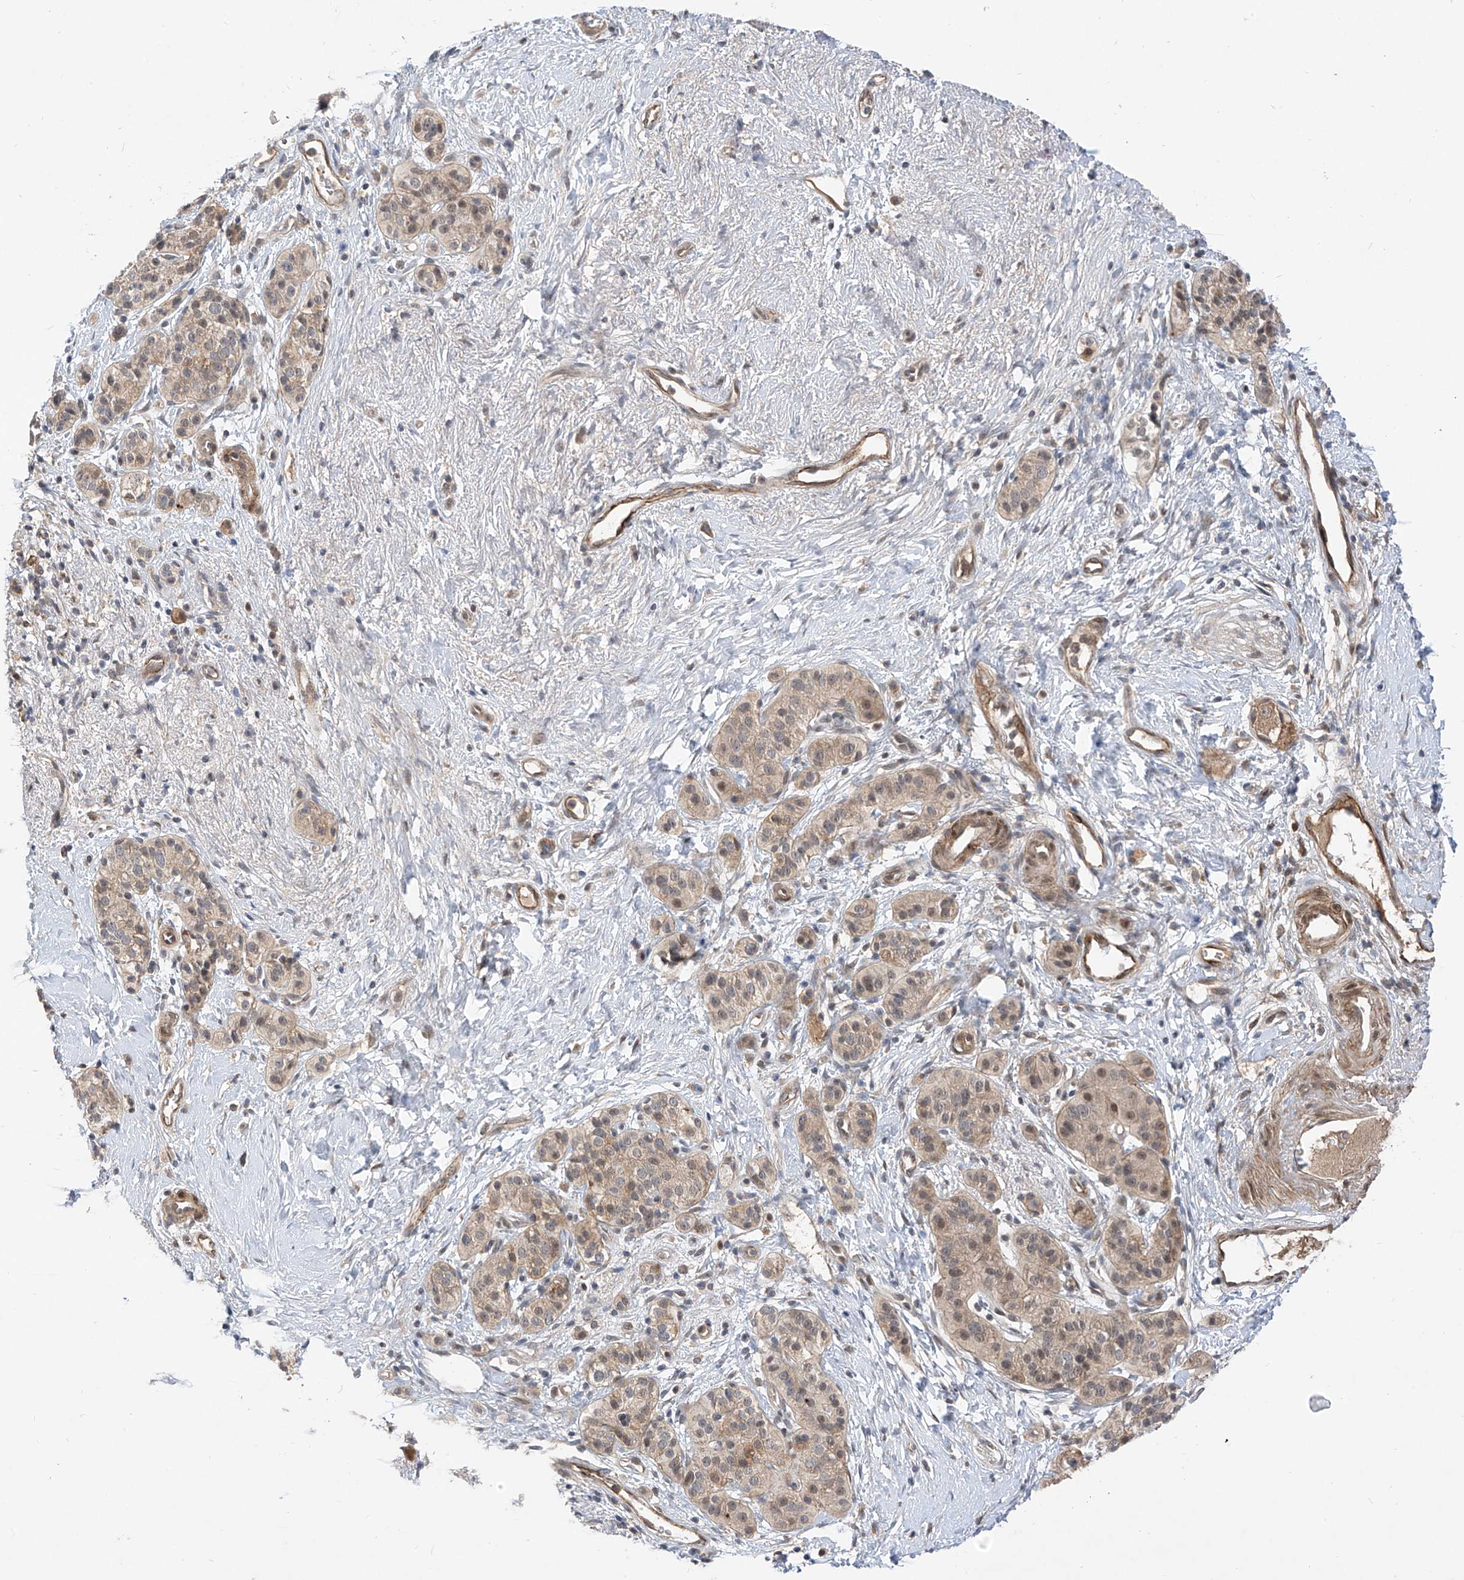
{"staining": {"intensity": "weak", "quantity": "25%-75%", "location": "cytoplasmic/membranous,nuclear"}, "tissue": "pancreatic cancer", "cell_type": "Tumor cells", "image_type": "cancer", "snomed": [{"axis": "morphology", "description": "Adenocarcinoma, NOS"}, {"axis": "topography", "description": "Pancreas"}], "caption": "Immunohistochemistry (IHC) of human pancreatic cancer displays low levels of weak cytoplasmic/membranous and nuclear positivity in approximately 25%-75% of tumor cells. (DAB = brown stain, brightfield microscopy at high magnification).", "gene": "MRTFA", "patient": {"sex": "male", "age": 50}}